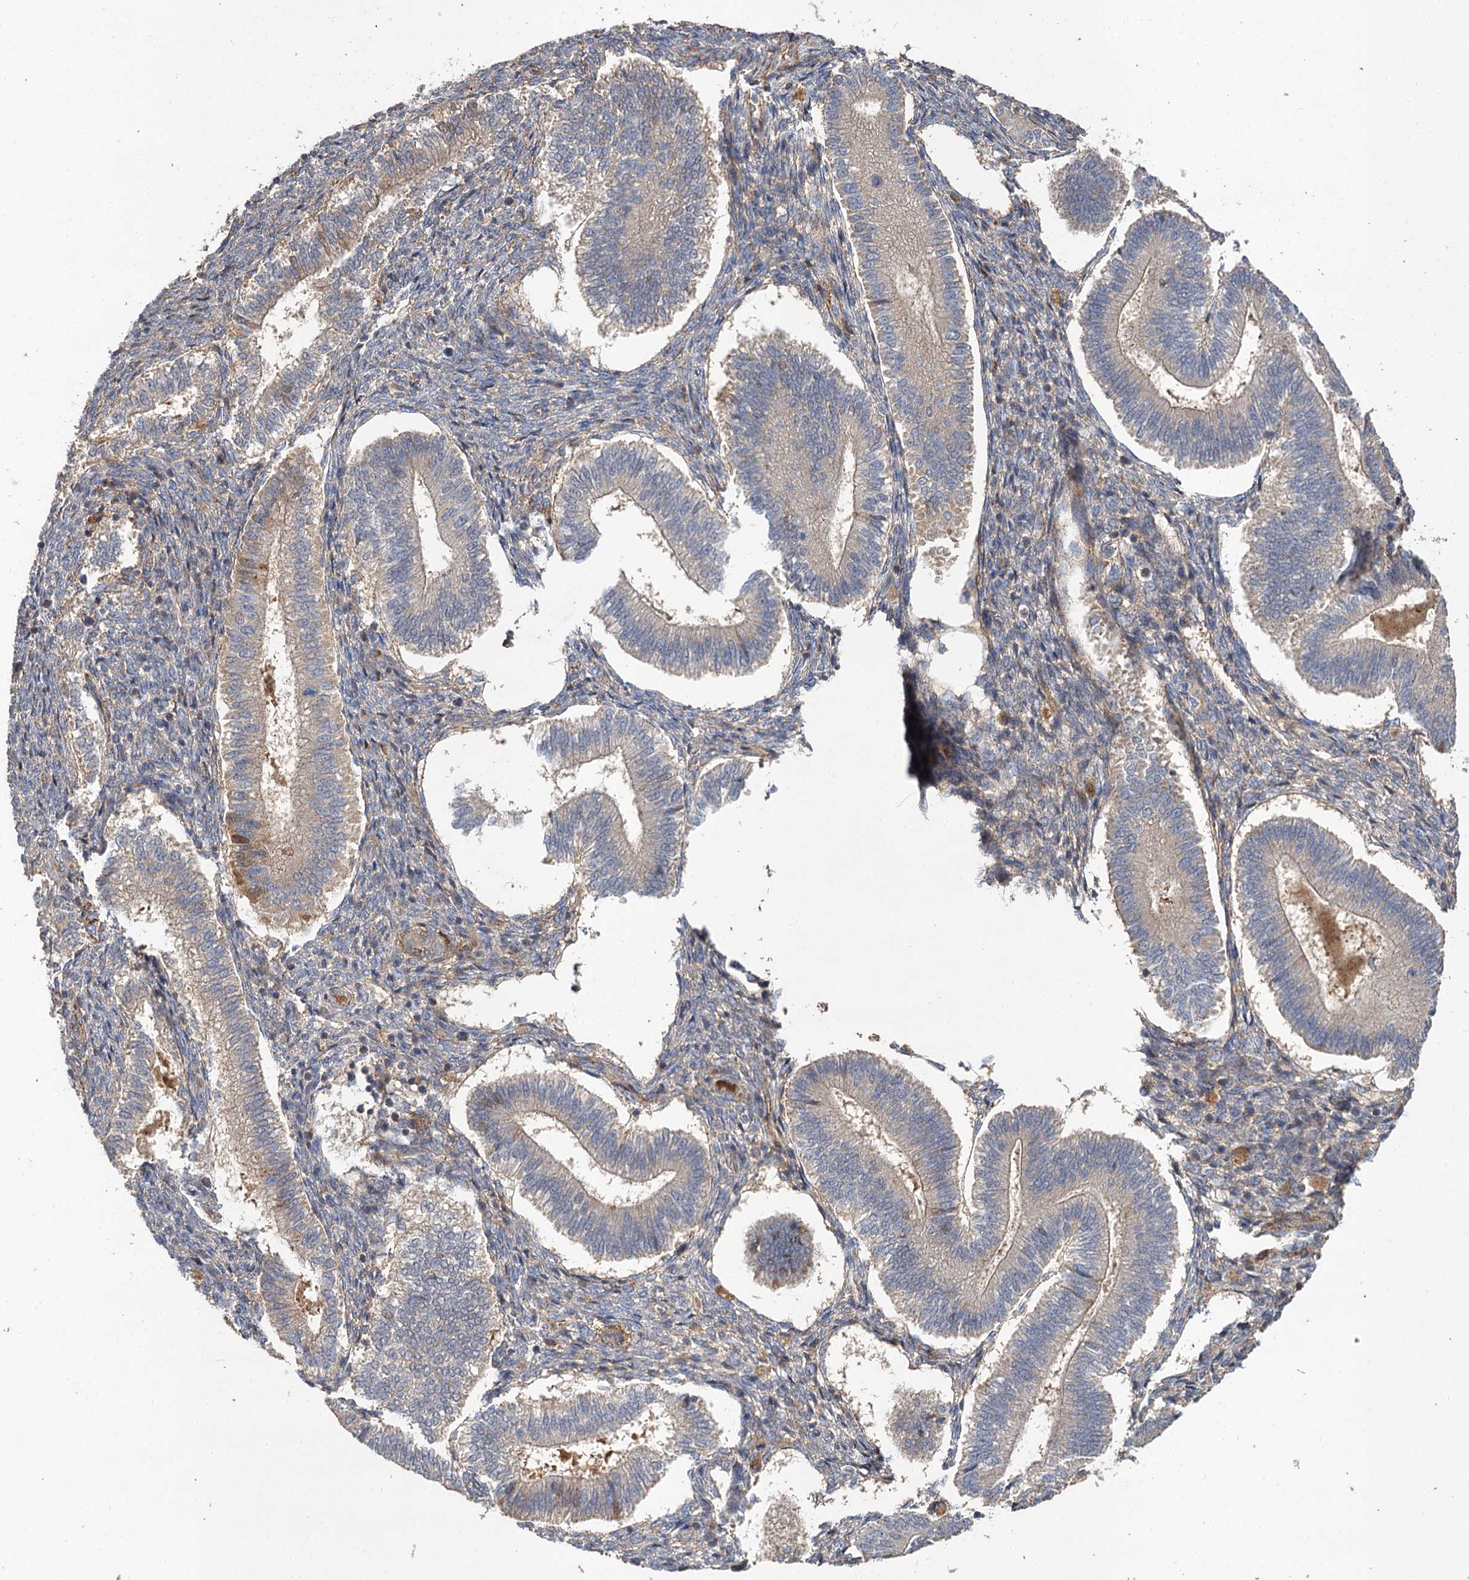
{"staining": {"intensity": "weak", "quantity": "25%-75%", "location": "cytoplasmic/membranous"}, "tissue": "endometrium", "cell_type": "Cells in endometrial stroma", "image_type": "normal", "snomed": [{"axis": "morphology", "description": "Normal tissue, NOS"}, {"axis": "topography", "description": "Endometrium"}], "caption": "Immunohistochemistry photomicrograph of unremarkable endometrium stained for a protein (brown), which demonstrates low levels of weak cytoplasmic/membranous expression in about 25%-75% of cells in endometrial stroma.", "gene": "FBXW8", "patient": {"sex": "female", "age": 25}}